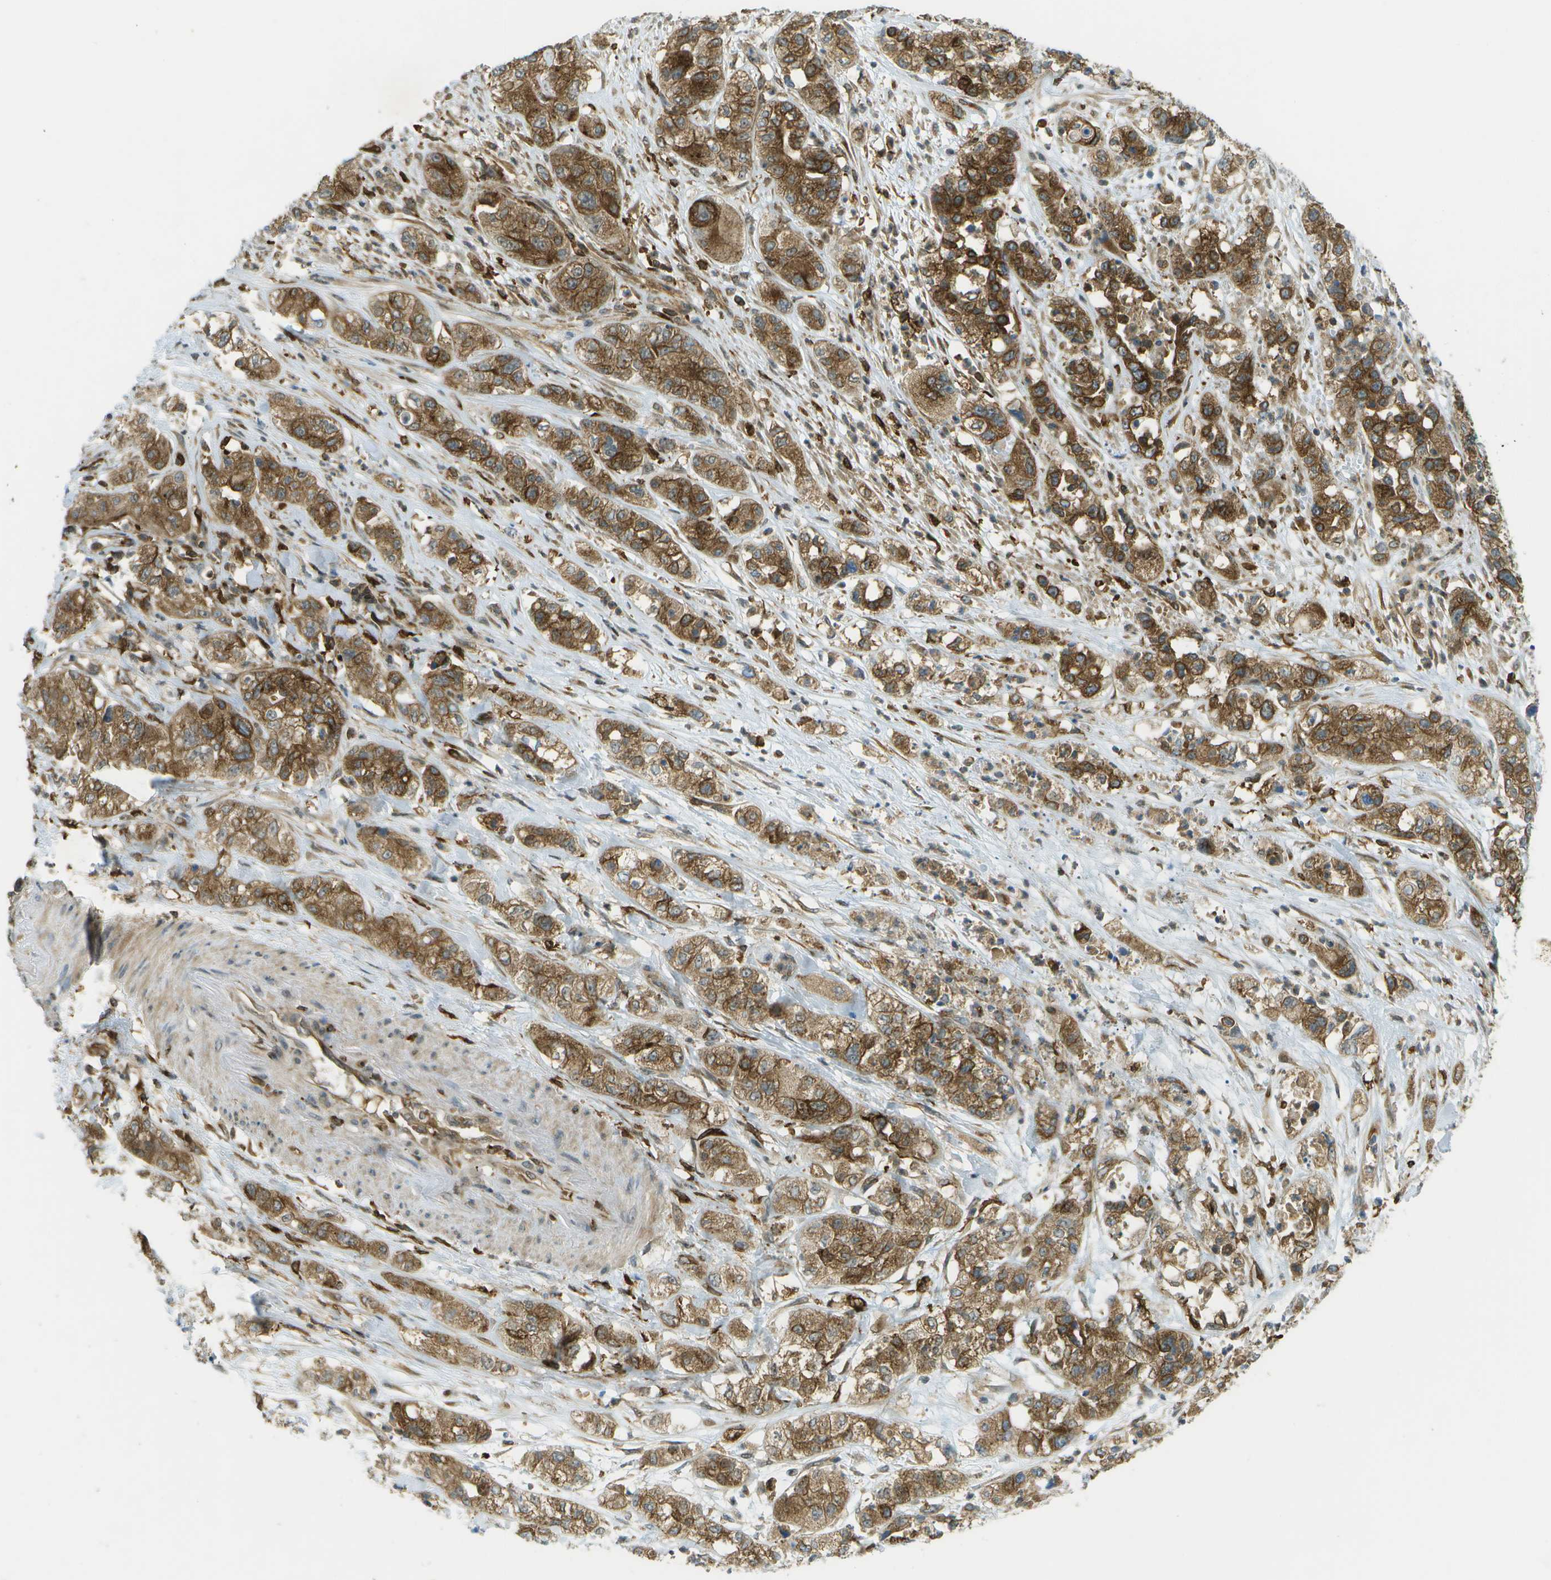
{"staining": {"intensity": "strong", "quantity": "25%-75%", "location": "cytoplasmic/membranous"}, "tissue": "pancreatic cancer", "cell_type": "Tumor cells", "image_type": "cancer", "snomed": [{"axis": "morphology", "description": "Adenocarcinoma, NOS"}, {"axis": "topography", "description": "Pancreas"}], "caption": "Protein staining of adenocarcinoma (pancreatic) tissue exhibits strong cytoplasmic/membranous positivity in approximately 25%-75% of tumor cells. (DAB IHC with brightfield microscopy, high magnification).", "gene": "TMTC1", "patient": {"sex": "female", "age": 78}}